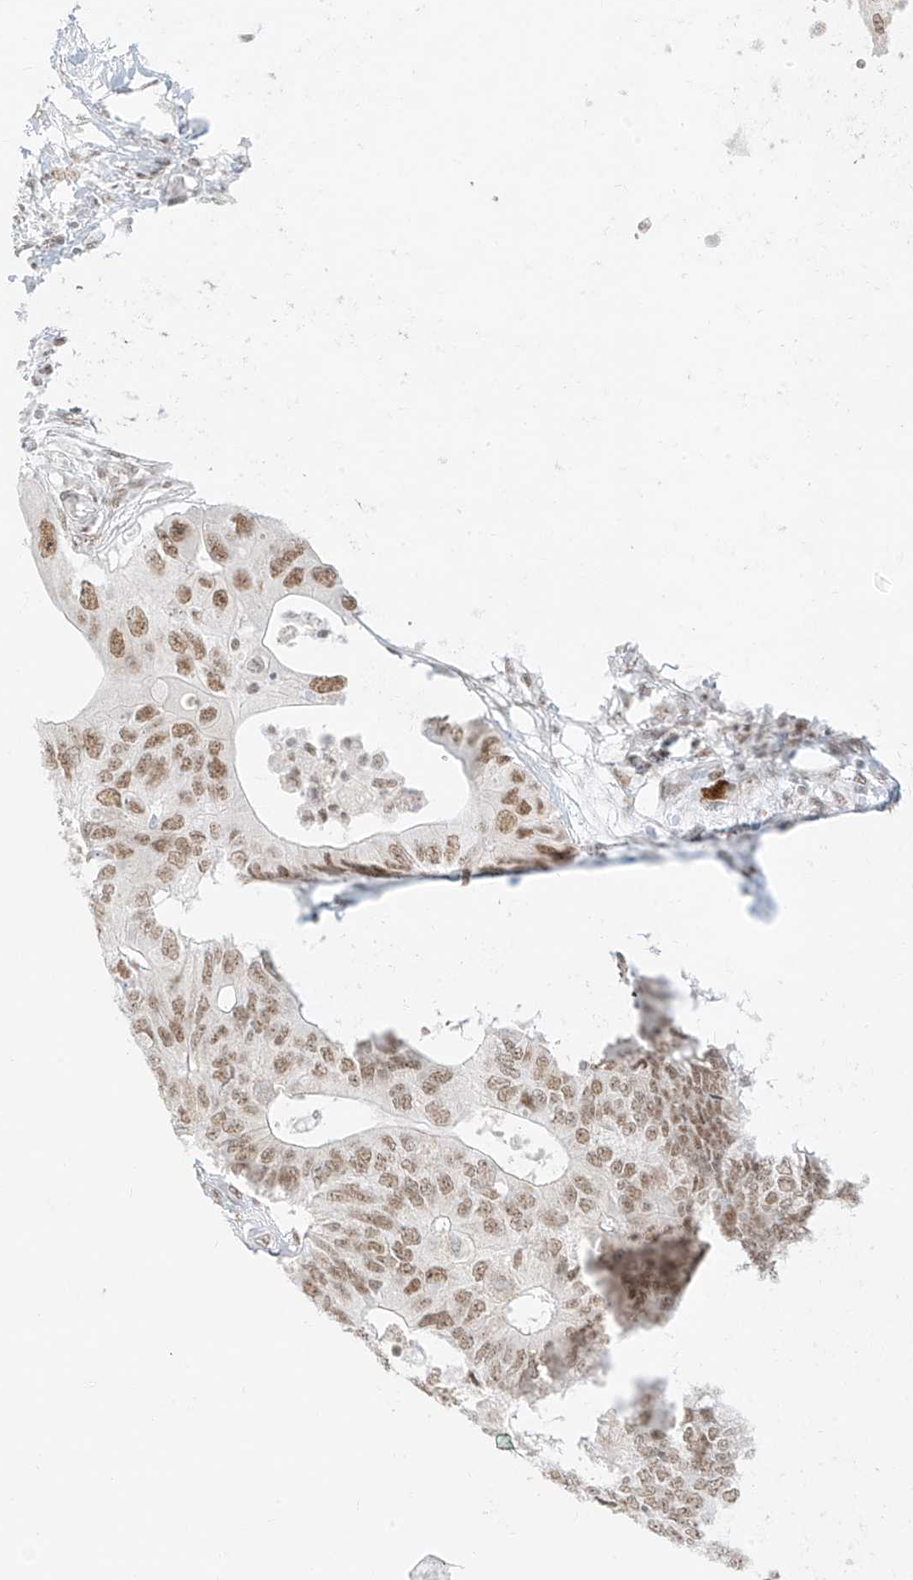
{"staining": {"intensity": "moderate", "quantity": ">75%", "location": "nuclear"}, "tissue": "colorectal cancer", "cell_type": "Tumor cells", "image_type": "cancer", "snomed": [{"axis": "morphology", "description": "Adenocarcinoma, NOS"}, {"axis": "topography", "description": "Colon"}], "caption": "This micrograph demonstrates colorectal cancer stained with immunohistochemistry to label a protein in brown. The nuclear of tumor cells show moderate positivity for the protein. Nuclei are counter-stained blue.", "gene": "SUPT5H", "patient": {"sex": "male", "age": 71}}